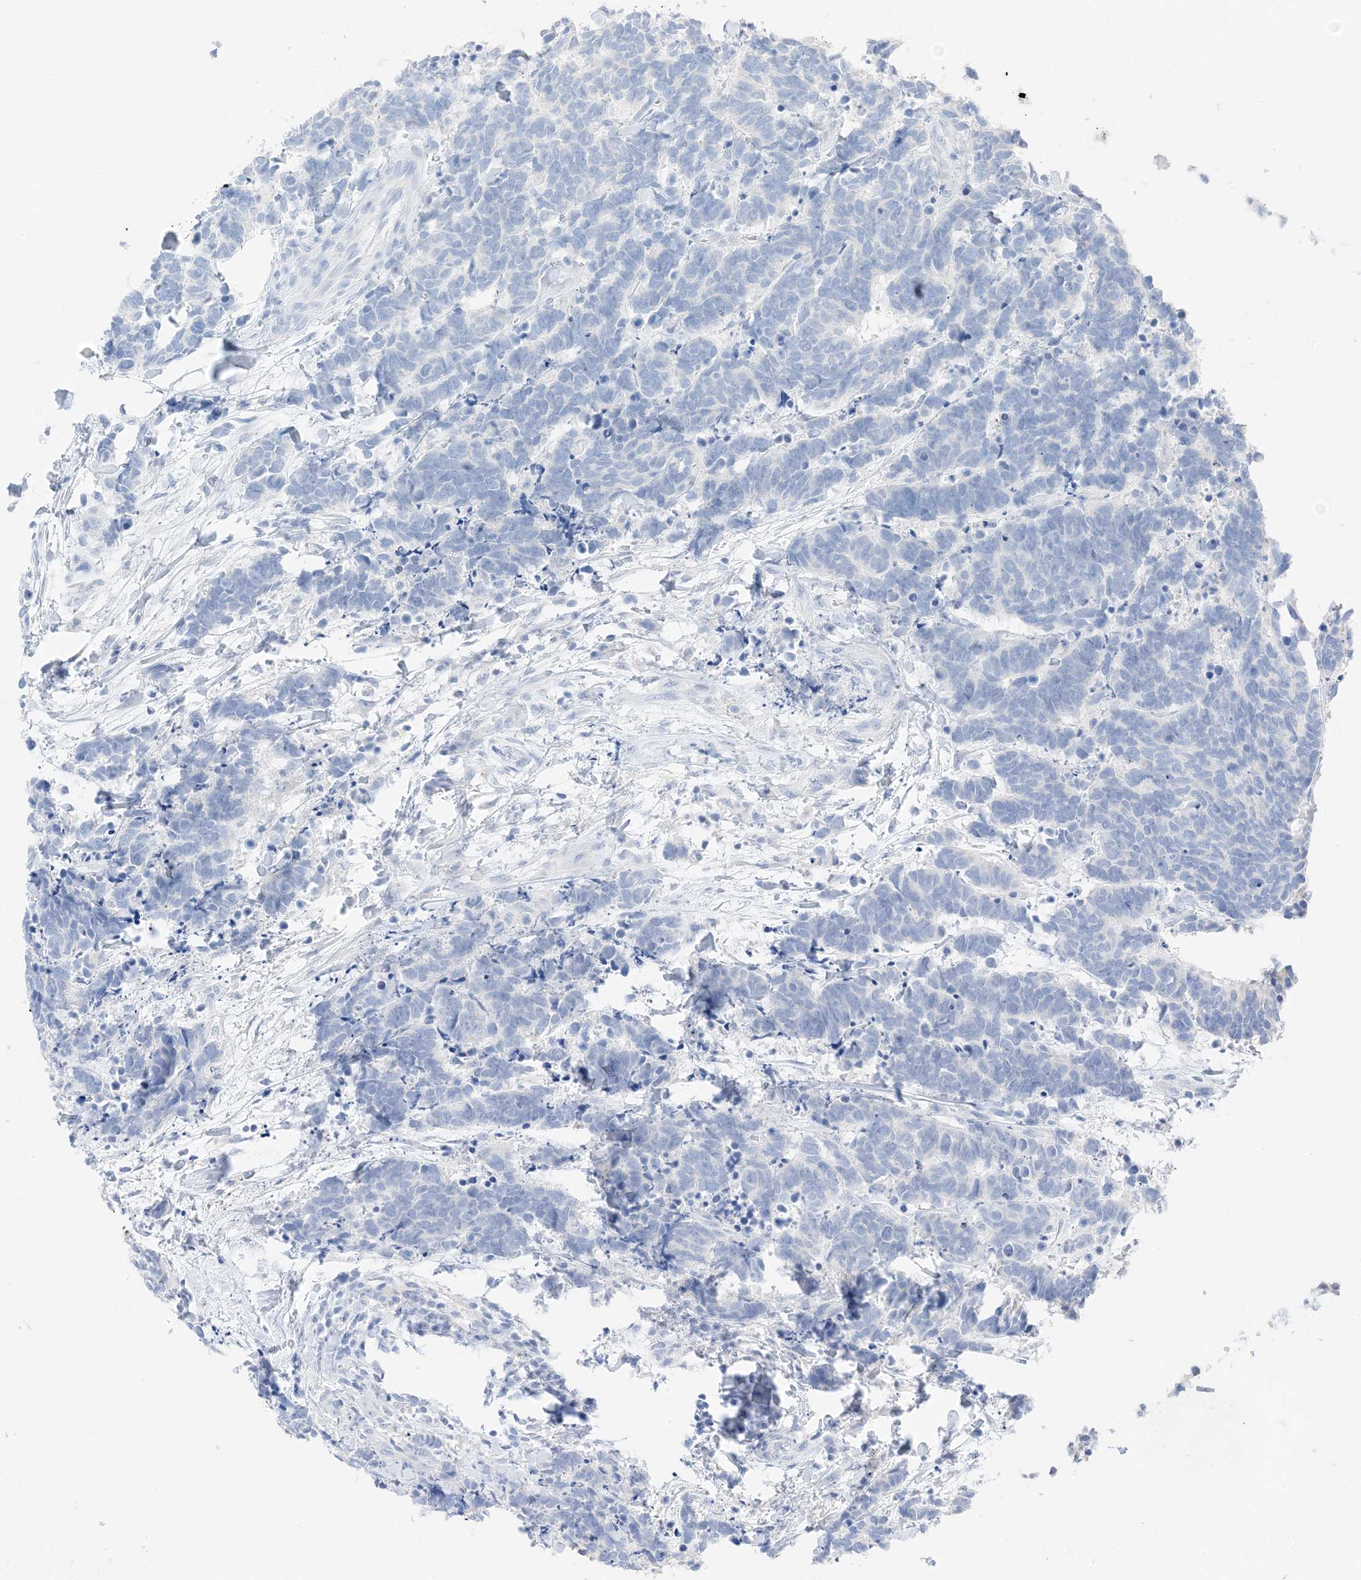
{"staining": {"intensity": "negative", "quantity": "none", "location": "none"}, "tissue": "carcinoid", "cell_type": "Tumor cells", "image_type": "cancer", "snomed": [{"axis": "morphology", "description": "Carcinoma, NOS"}, {"axis": "morphology", "description": "Carcinoid, malignant, NOS"}, {"axis": "topography", "description": "Urinary bladder"}], "caption": "A histopathology image of carcinoid stained for a protein demonstrates no brown staining in tumor cells.", "gene": "MUC17", "patient": {"sex": "male", "age": 57}}